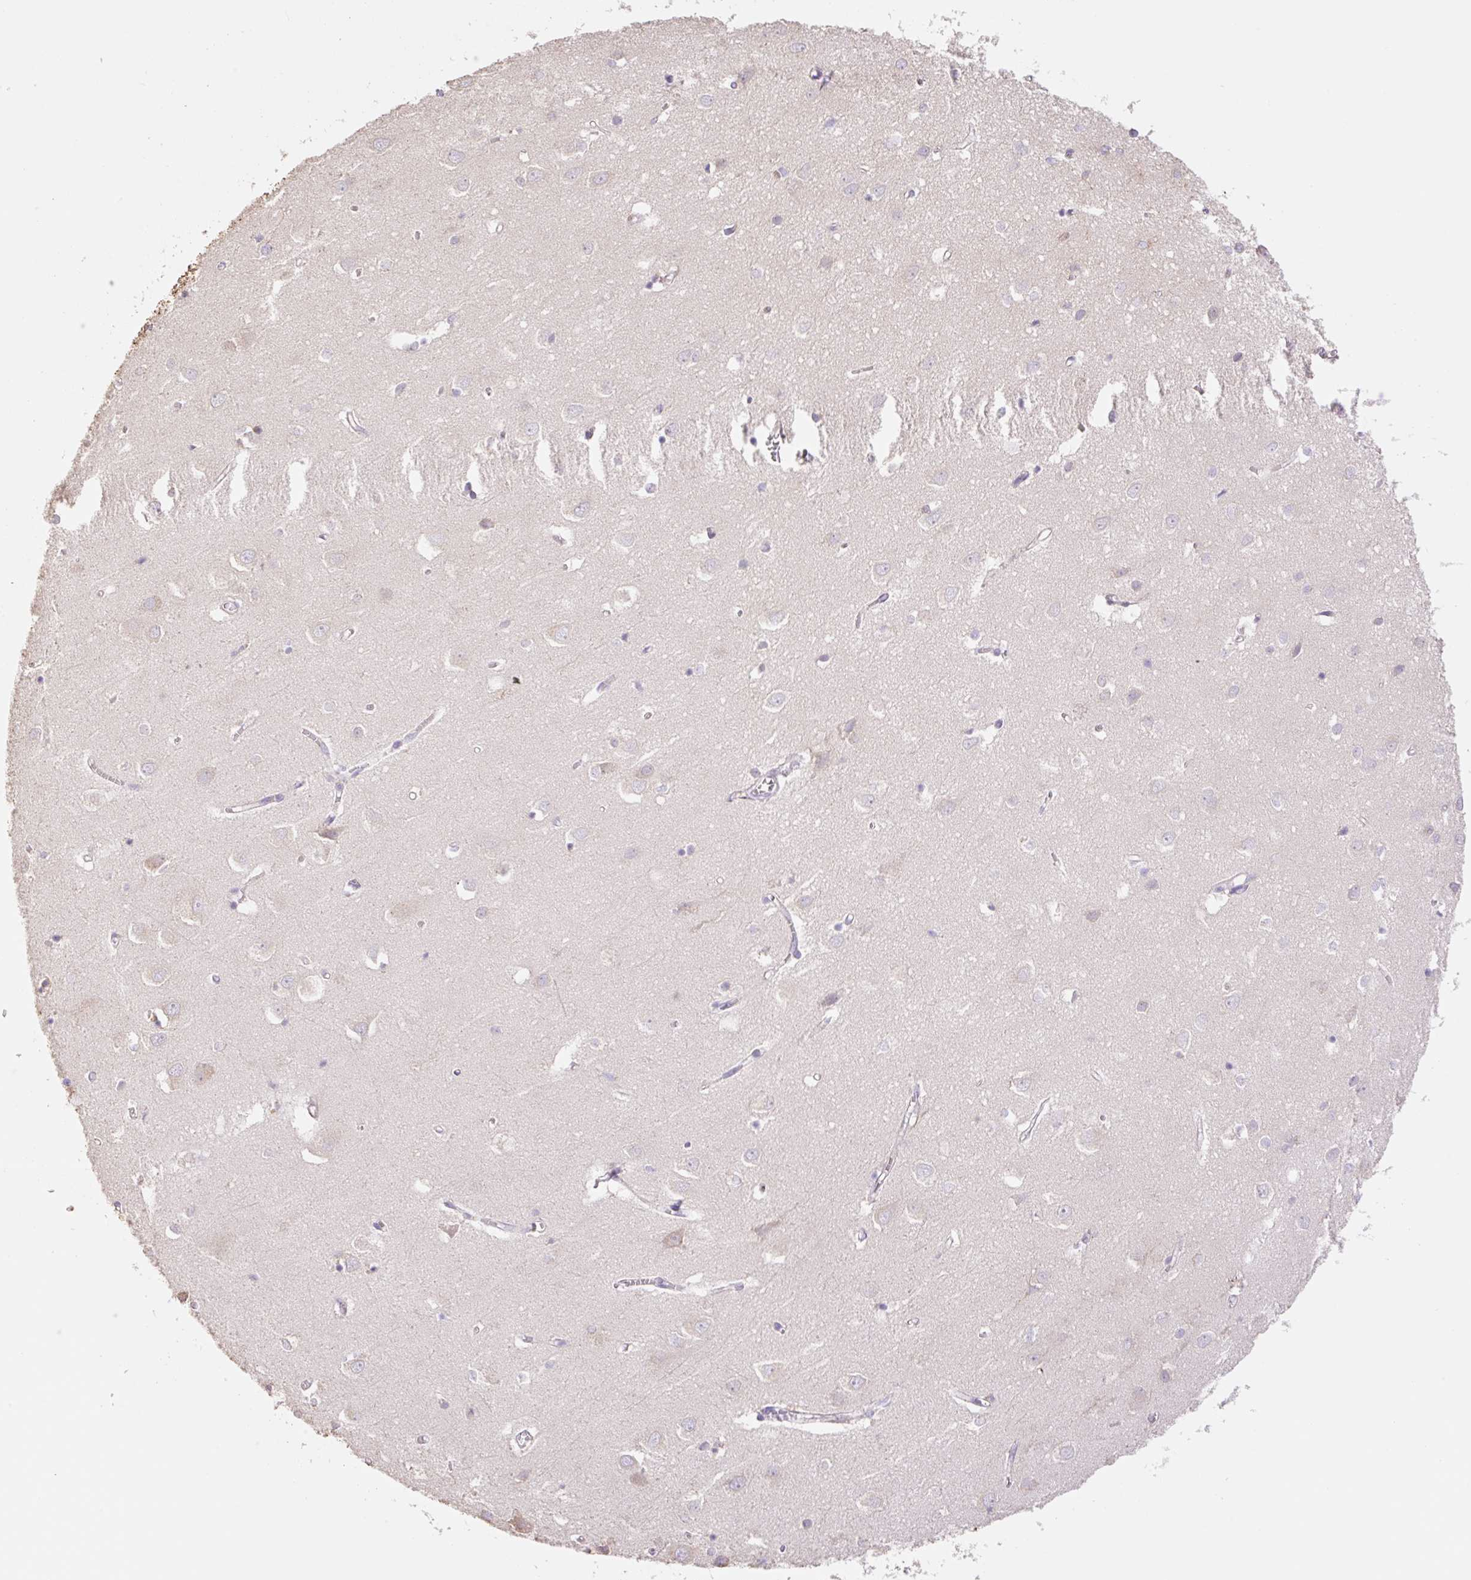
{"staining": {"intensity": "negative", "quantity": "none", "location": "none"}, "tissue": "cerebral cortex", "cell_type": "Endothelial cells", "image_type": "normal", "snomed": [{"axis": "morphology", "description": "Normal tissue, NOS"}, {"axis": "topography", "description": "Cerebral cortex"}], "caption": "This is an immunohistochemistry histopathology image of normal cerebral cortex. There is no expression in endothelial cells.", "gene": "COPZ2", "patient": {"sex": "male", "age": 70}}